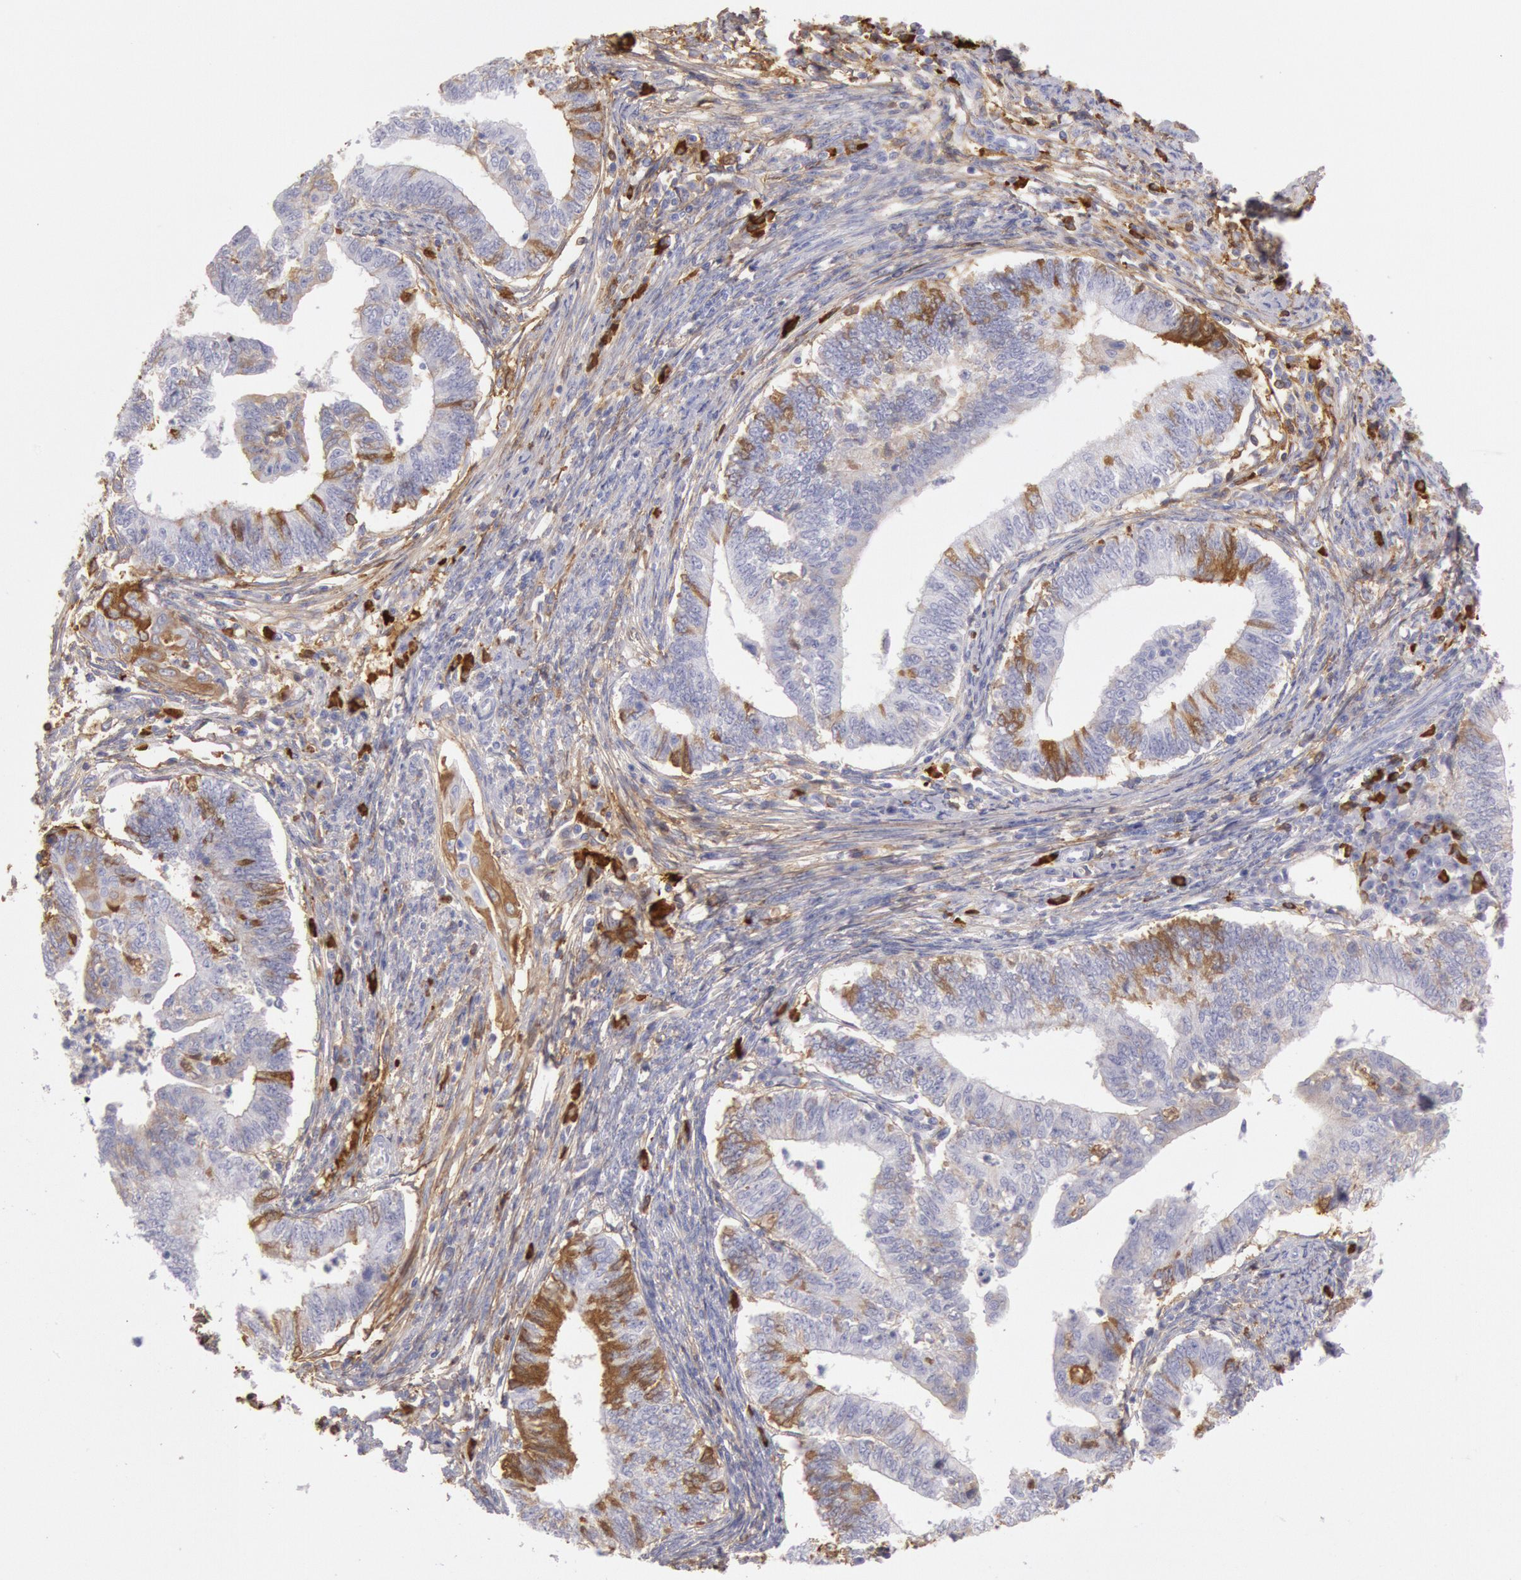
{"staining": {"intensity": "moderate", "quantity": "<25%", "location": "cytoplasmic/membranous"}, "tissue": "endometrial cancer", "cell_type": "Tumor cells", "image_type": "cancer", "snomed": [{"axis": "morphology", "description": "Adenocarcinoma, NOS"}, {"axis": "topography", "description": "Endometrium"}], "caption": "The immunohistochemical stain labels moderate cytoplasmic/membranous staining in tumor cells of adenocarcinoma (endometrial) tissue. (Stains: DAB (3,3'-diaminobenzidine) in brown, nuclei in blue, Microscopy: brightfield microscopy at high magnification).", "gene": "IGHG1", "patient": {"sex": "female", "age": 66}}